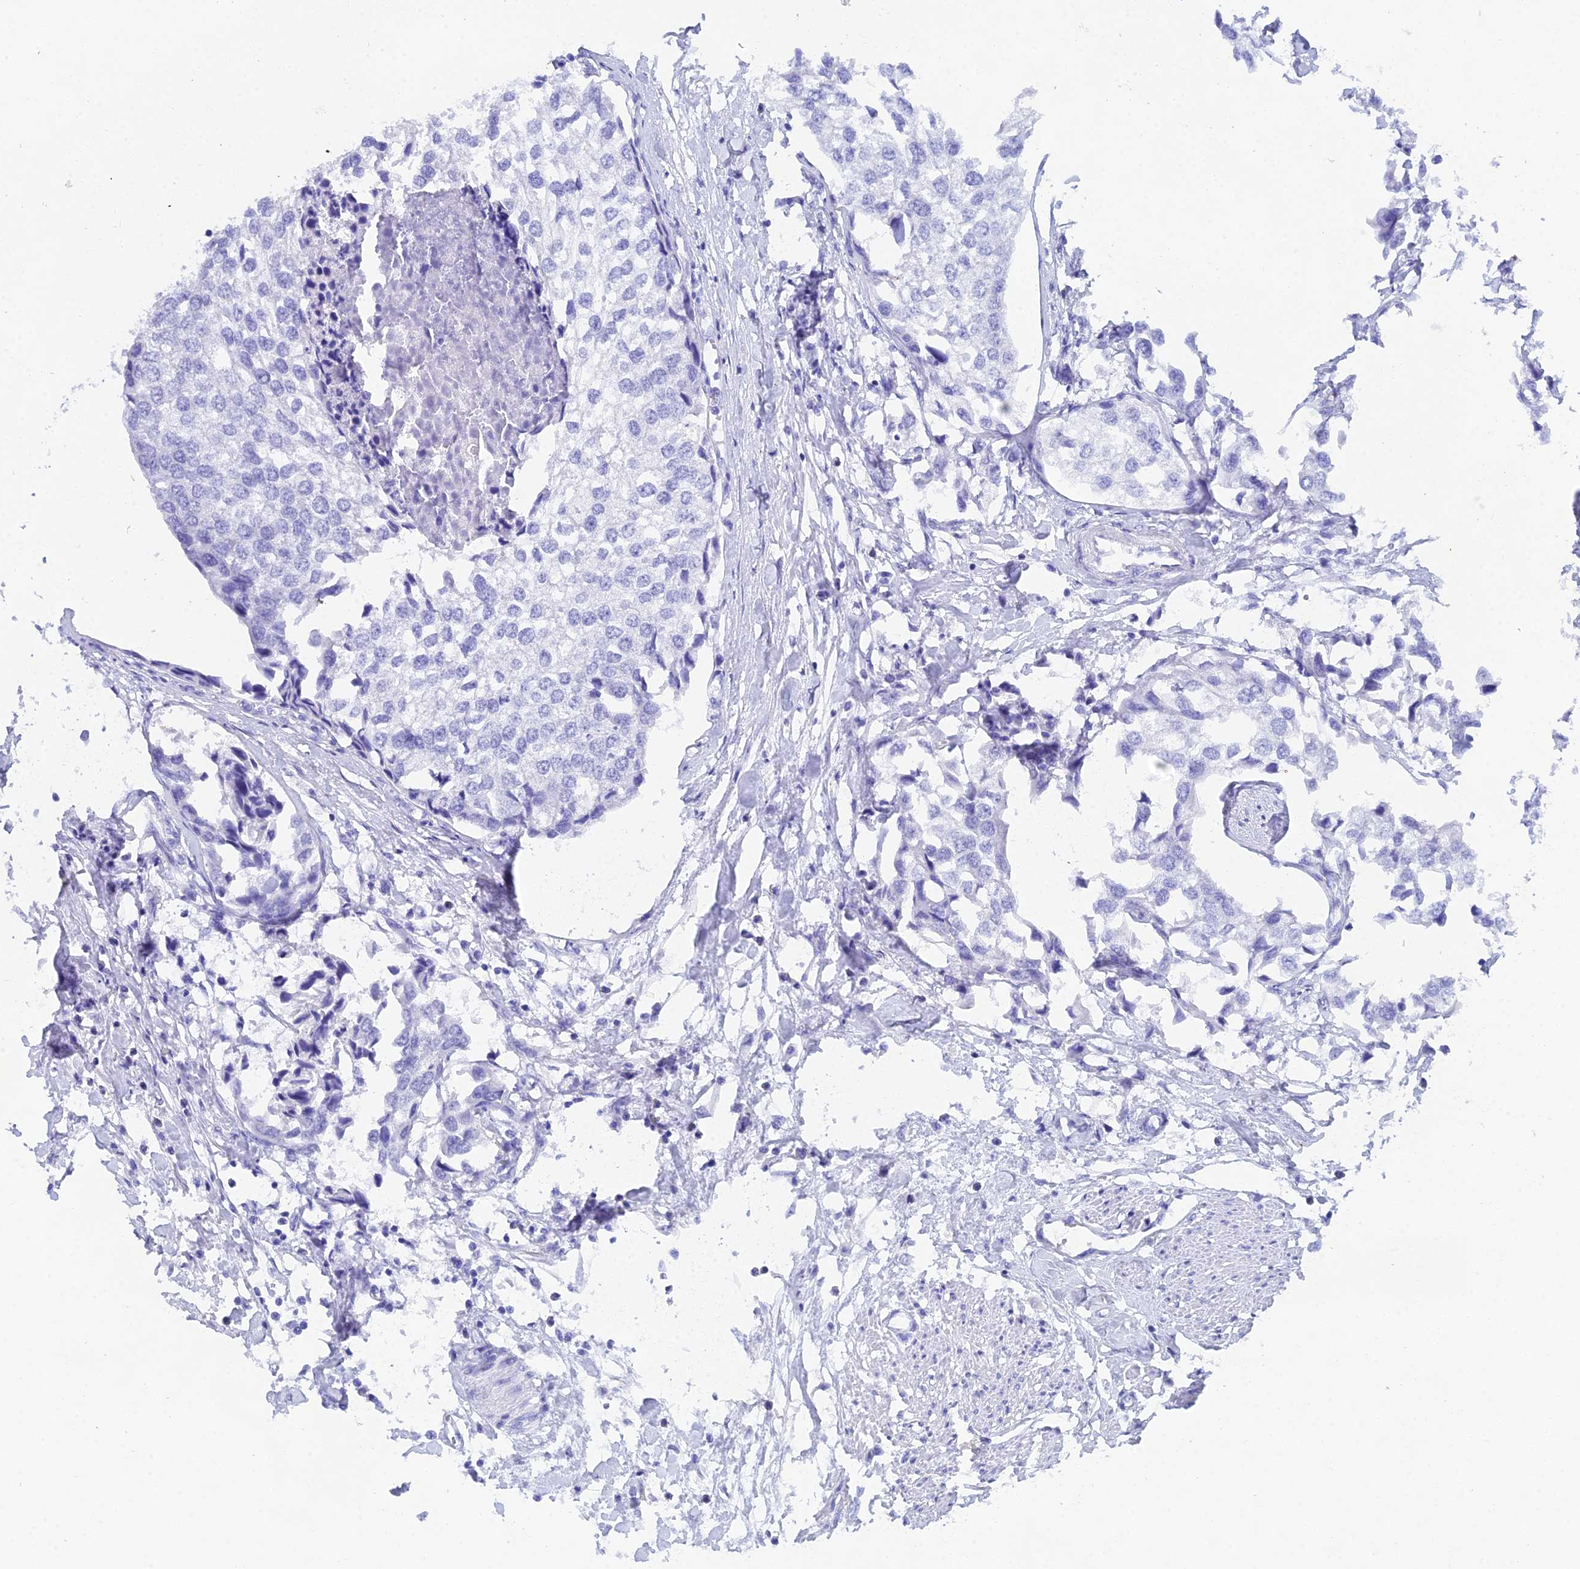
{"staining": {"intensity": "negative", "quantity": "none", "location": "none"}, "tissue": "urothelial cancer", "cell_type": "Tumor cells", "image_type": "cancer", "snomed": [{"axis": "morphology", "description": "Urothelial carcinoma, High grade"}, {"axis": "topography", "description": "Urinary bladder"}], "caption": "Photomicrograph shows no protein positivity in tumor cells of urothelial cancer tissue.", "gene": "REG1A", "patient": {"sex": "male", "age": 64}}